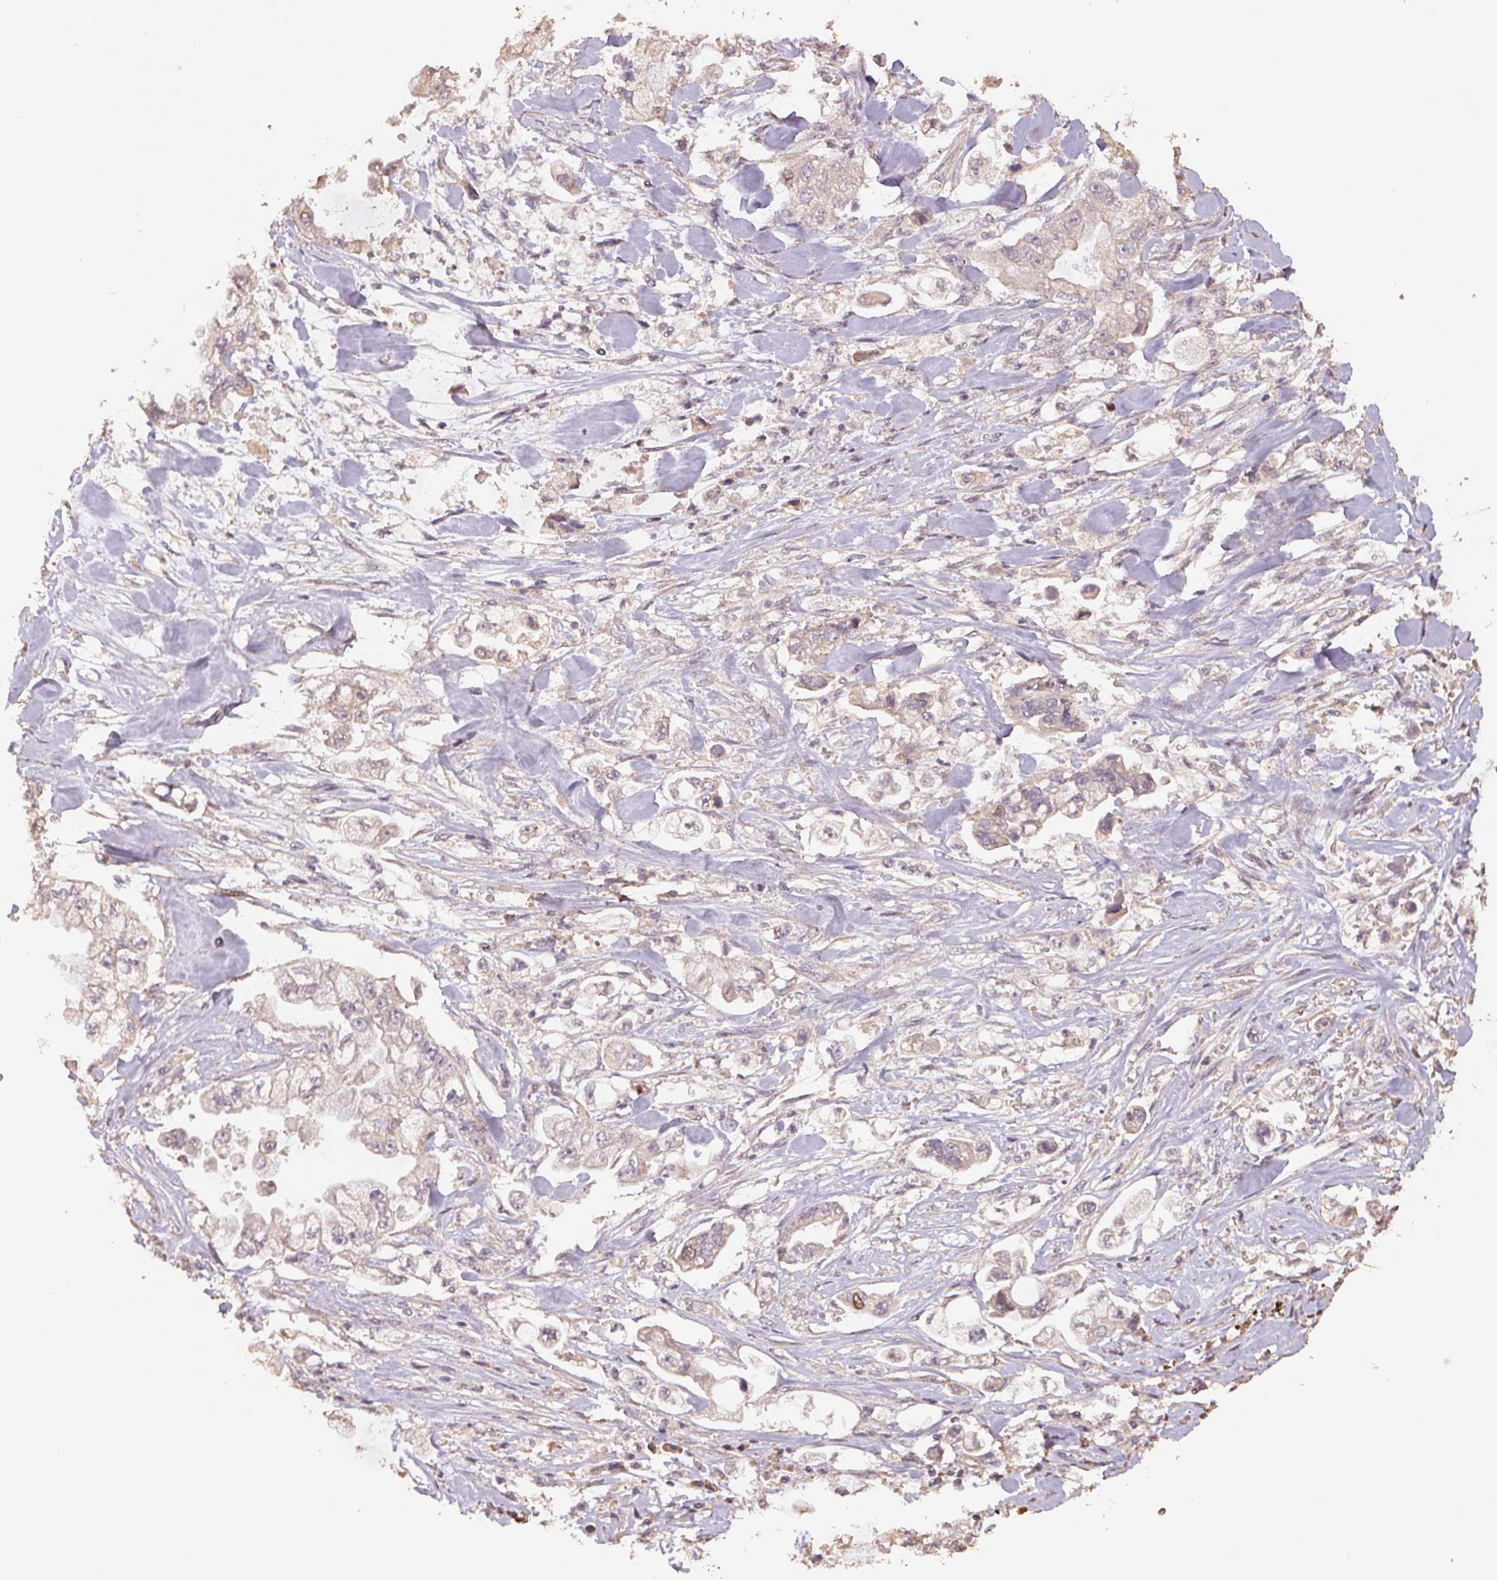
{"staining": {"intensity": "negative", "quantity": "none", "location": "none"}, "tissue": "stomach cancer", "cell_type": "Tumor cells", "image_type": "cancer", "snomed": [{"axis": "morphology", "description": "Adenocarcinoma, NOS"}, {"axis": "topography", "description": "Stomach"}], "caption": "Immunohistochemical staining of human stomach cancer exhibits no significant positivity in tumor cells.", "gene": "CENPF", "patient": {"sex": "male", "age": 62}}